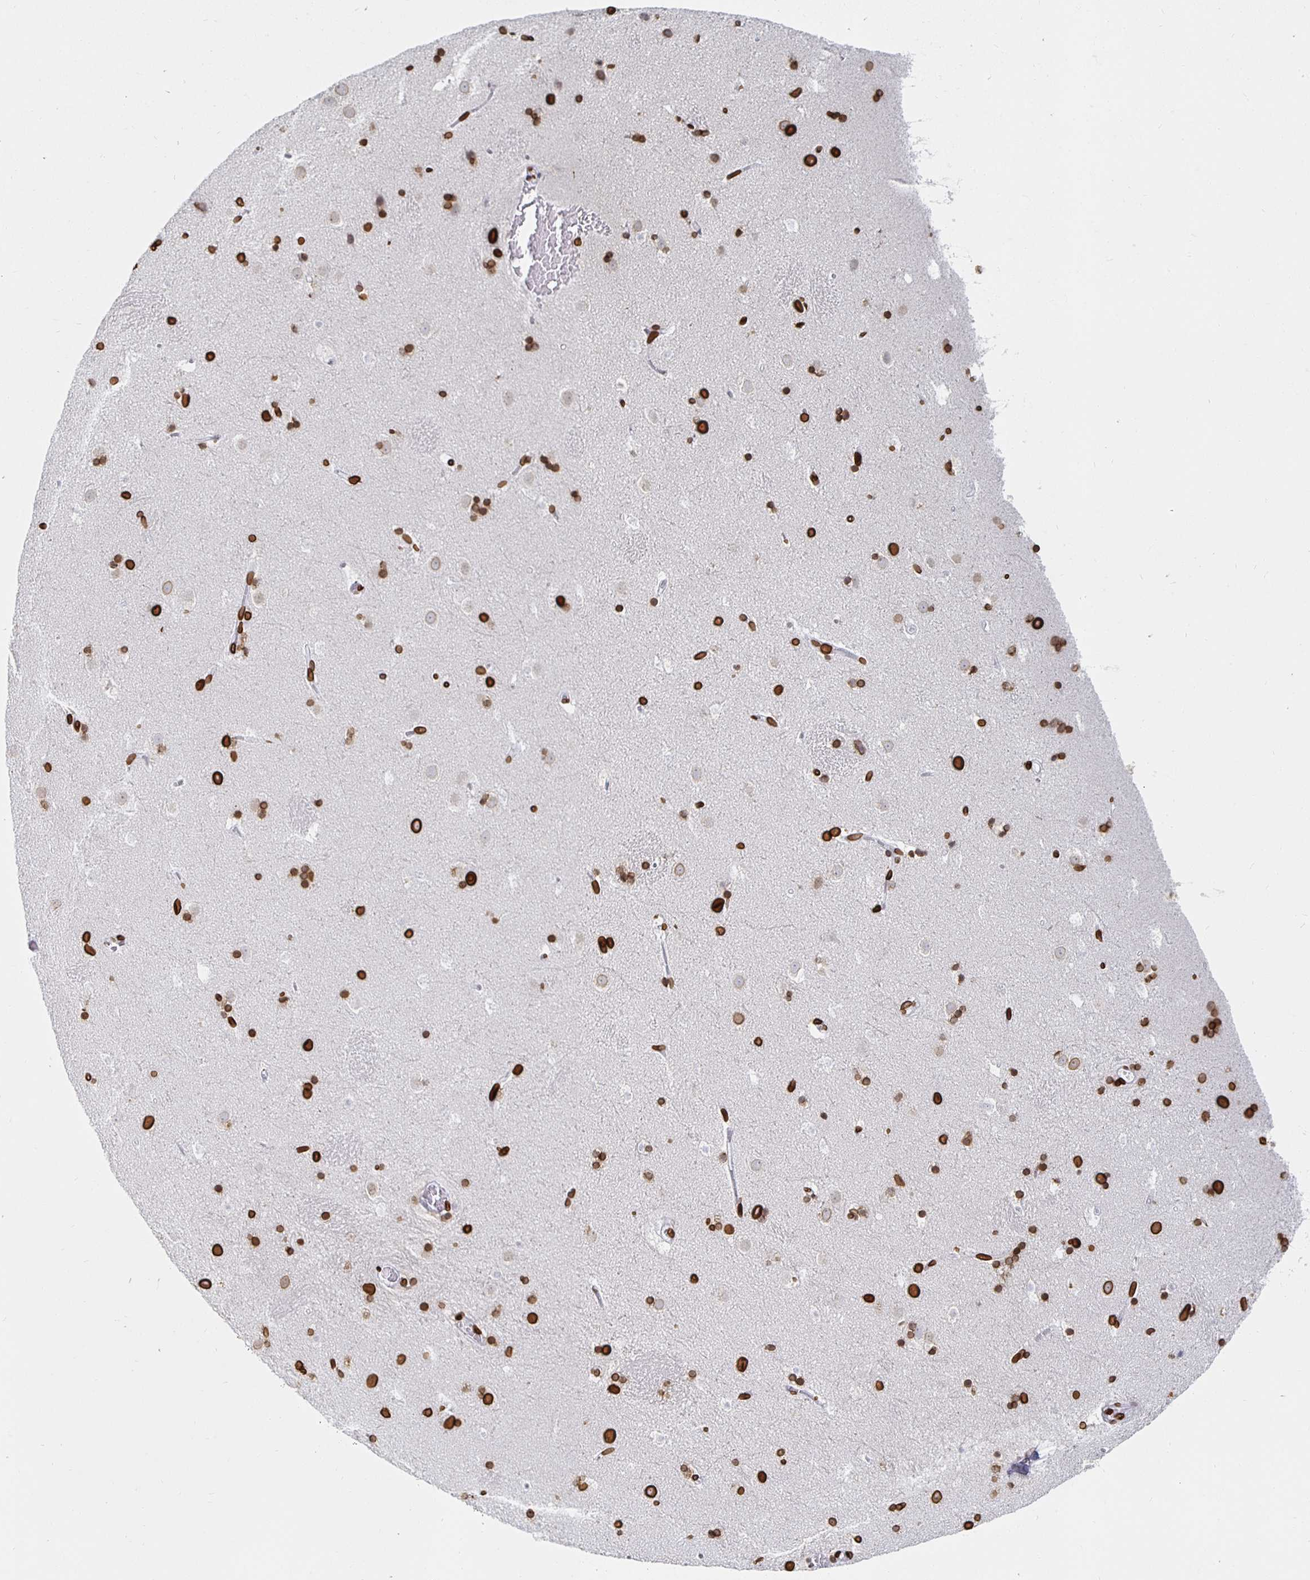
{"staining": {"intensity": "strong", "quantity": ">75%", "location": "cytoplasmic/membranous,nuclear"}, "tissue": "caudate", "cell_type": "Glial cells", "image_type": "normal", "snomed": [{"axis": "morphology", "description": "Normal tissue, NOS"}, {"axis": "topography", "description": "Lateral ventricle wall"}], "caption": "Immunohistochemical staining of benign caudate displays >75% levels of strong cytoplasmic/membranous,nuclear protein positivity in about >75% of glial cells. The staining was performed using DAB (3,3'-diaminobenzidine), with brown indicating positive protein expression. Nuclei are stained blue with hematoxylin.", "gene": "LMNB1", "patient": {"sex": "male", "age": 37}}